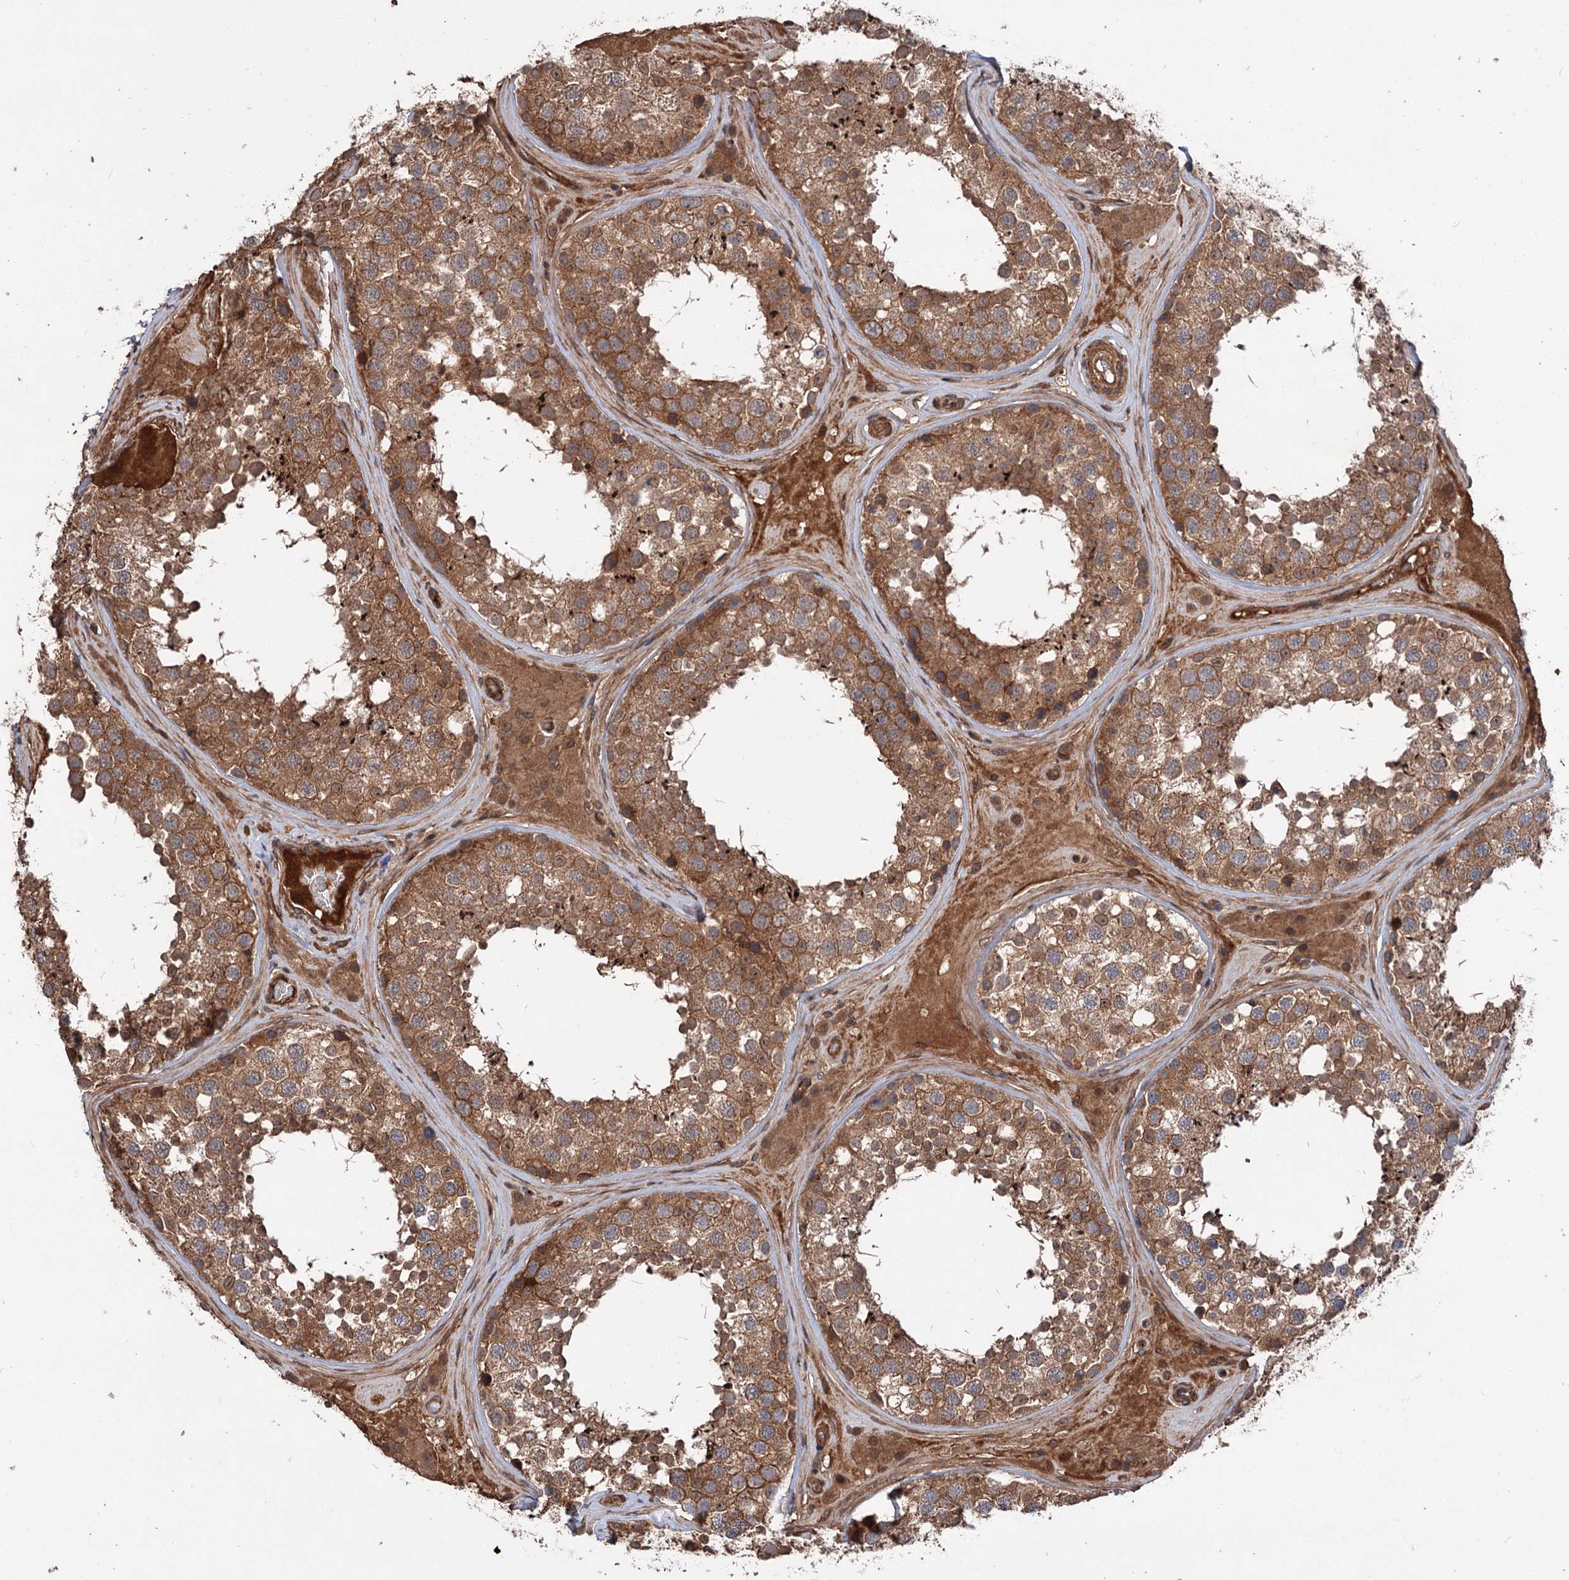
{"staining": {"intensity": "strong", "quantity": ">75%", "location": "cytoplasmic/membranous"}, "tissue": "testis", "cell_type": "Cells in seminiferous ducts", "image_type": "normal", "snomed": [{"axis": "morphology", "description": "Normal tissue, NOS"}, {"axis": "topography", "description": "Testis"}], "caption": "Protein expression analysis of benign testis displays strong cytoplasmic/membranous staining in approximately >75% of cells in seminiferous ducts.", "gene": "ADK", "patient": {"sex": "male", "age": 46}}